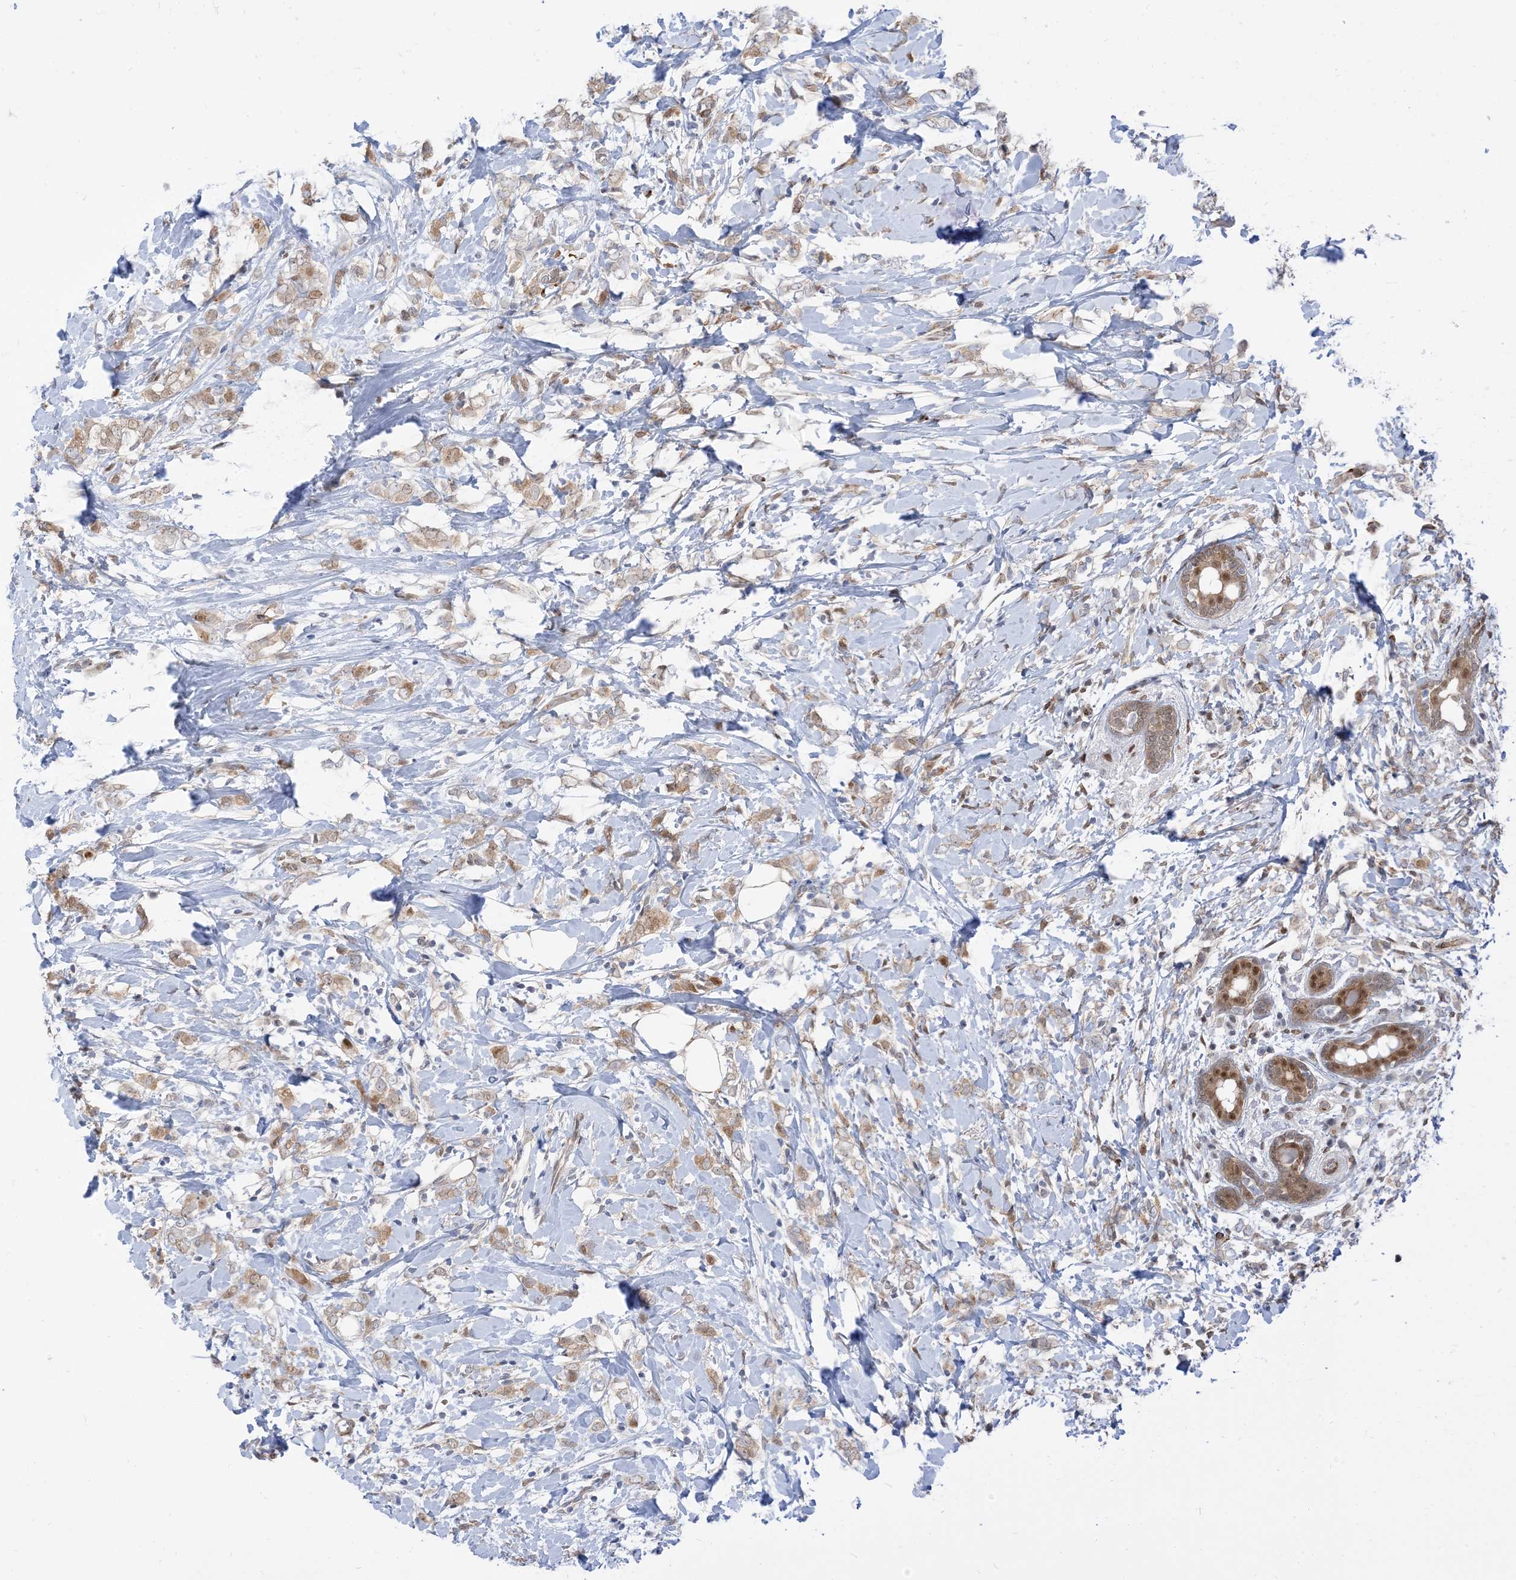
{"staining": {"intensity": "weak", "quantity": "25%-75%", "location": "cytoplasmic/membranous"}, "tissue": "breast cancer", "cell_type": "Tumor cells", "image_type": "cancer", "snomed": [{"axis": "morphology", "description": "Normal tissue, NOS"}, {"axis": "morphology", "description": "Lobular carcinoma"}, {"axis": "topography", "description": "Breast"}], "caption": "Immunohistochemical staining of lobular carcinoma (breast) demonstrates low levels of weak cytoplasmic/membranous protein staining in approximately 25%-75% of tumor cells. The protein of interest is stained brown, and the nuclei are stained in blue (DAB IHC with brightfield microscopy, high magnification).", "gene": "RIN1", "patient": {"sex": "female", "age": 47}}